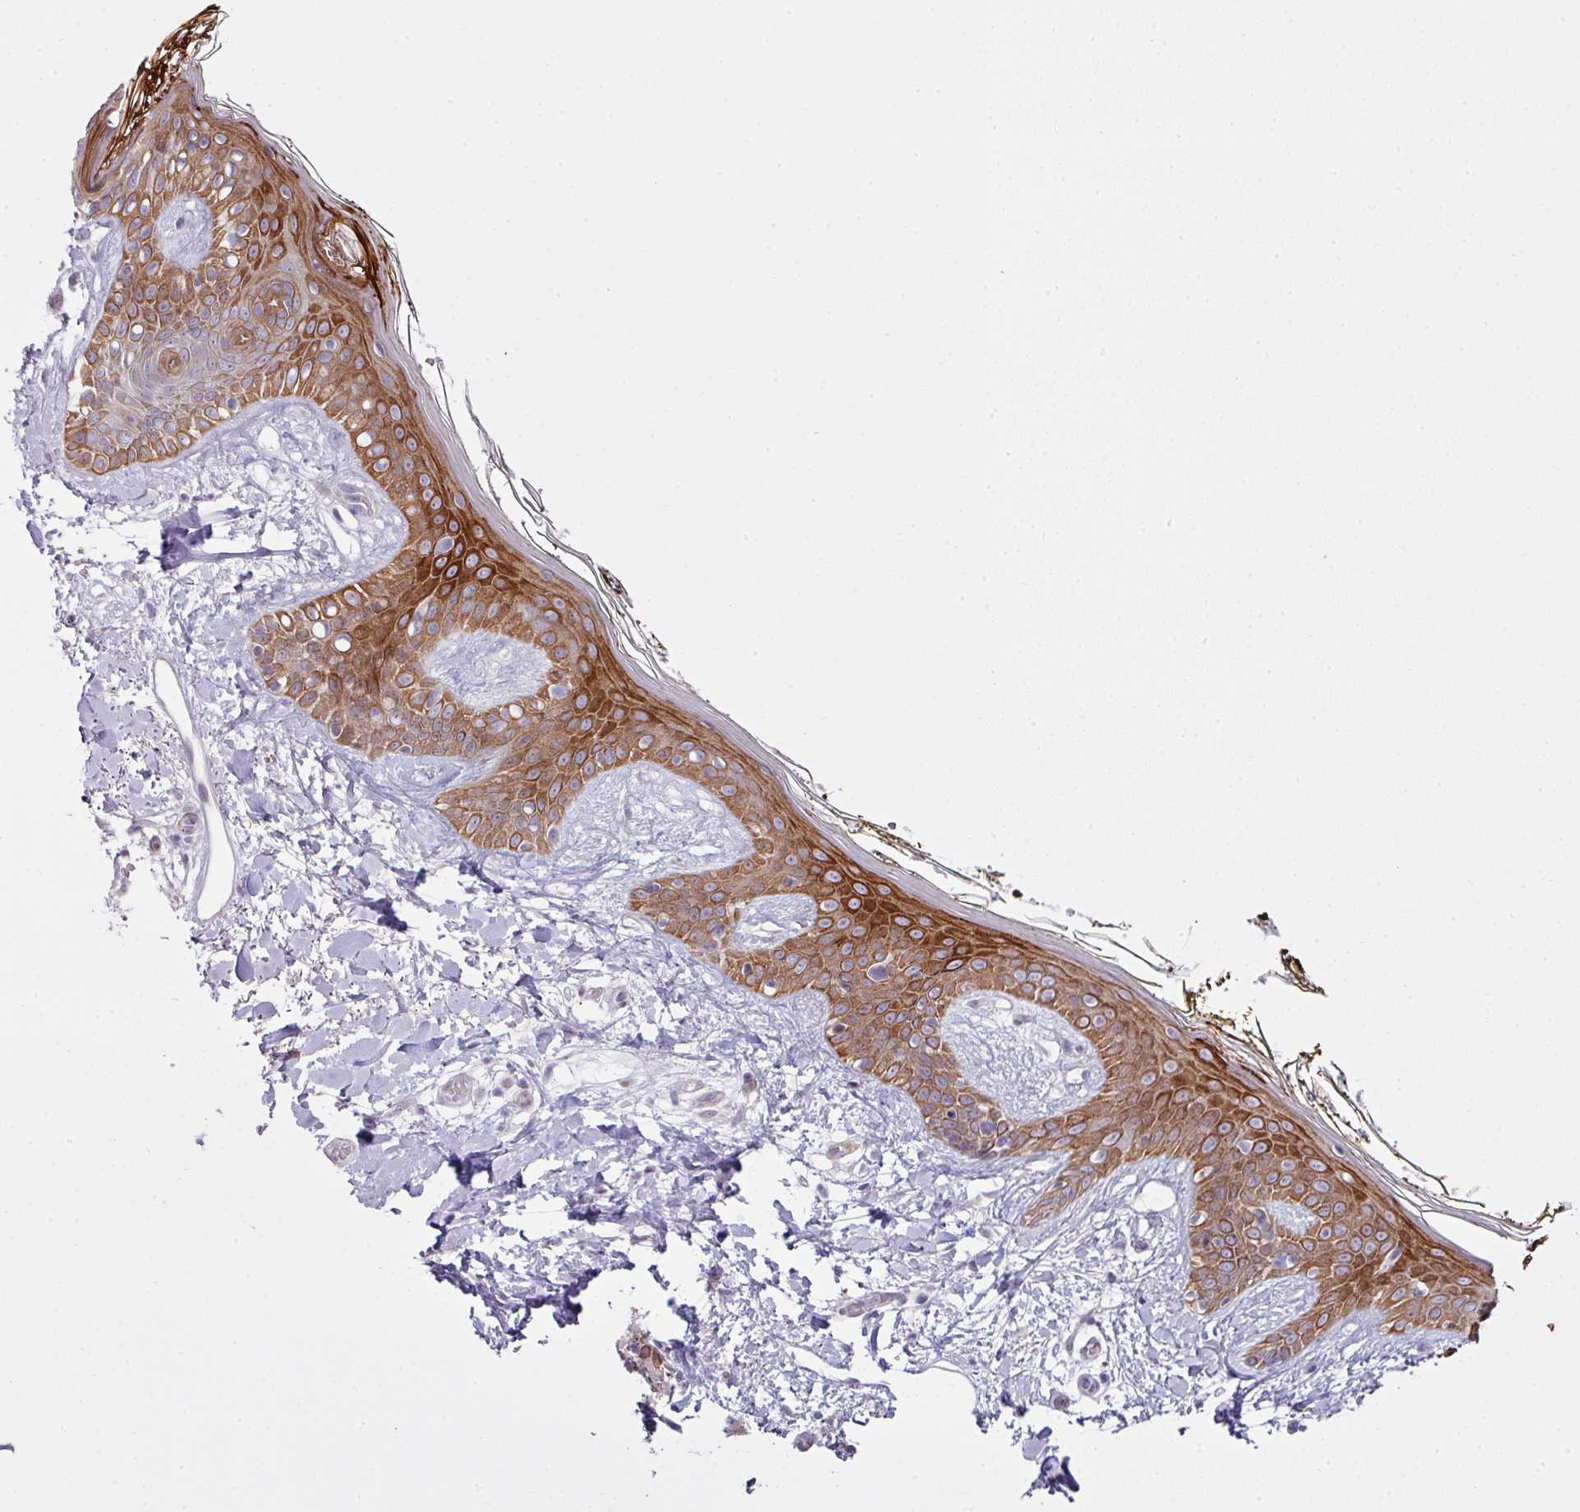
{"staining": {"intensity": "negative", "quantity": "none", "location": "none"}, "tissue": "skin", "cell_type": "Fibroblasts", "image_type": "normal", "snomed": [{"axis": "morphology", "description": "Normal tissue, NOS"}, {"axis": "topography", "description": "Skin"}], "caption": "High power microscopy photomicrograph of an immunohistochemistry (IHC) image of normal skin, revealing no significant positivity in fibroblasts.", "gene": "ZNF688", "patient": {"sex": "female", "age": 34}}